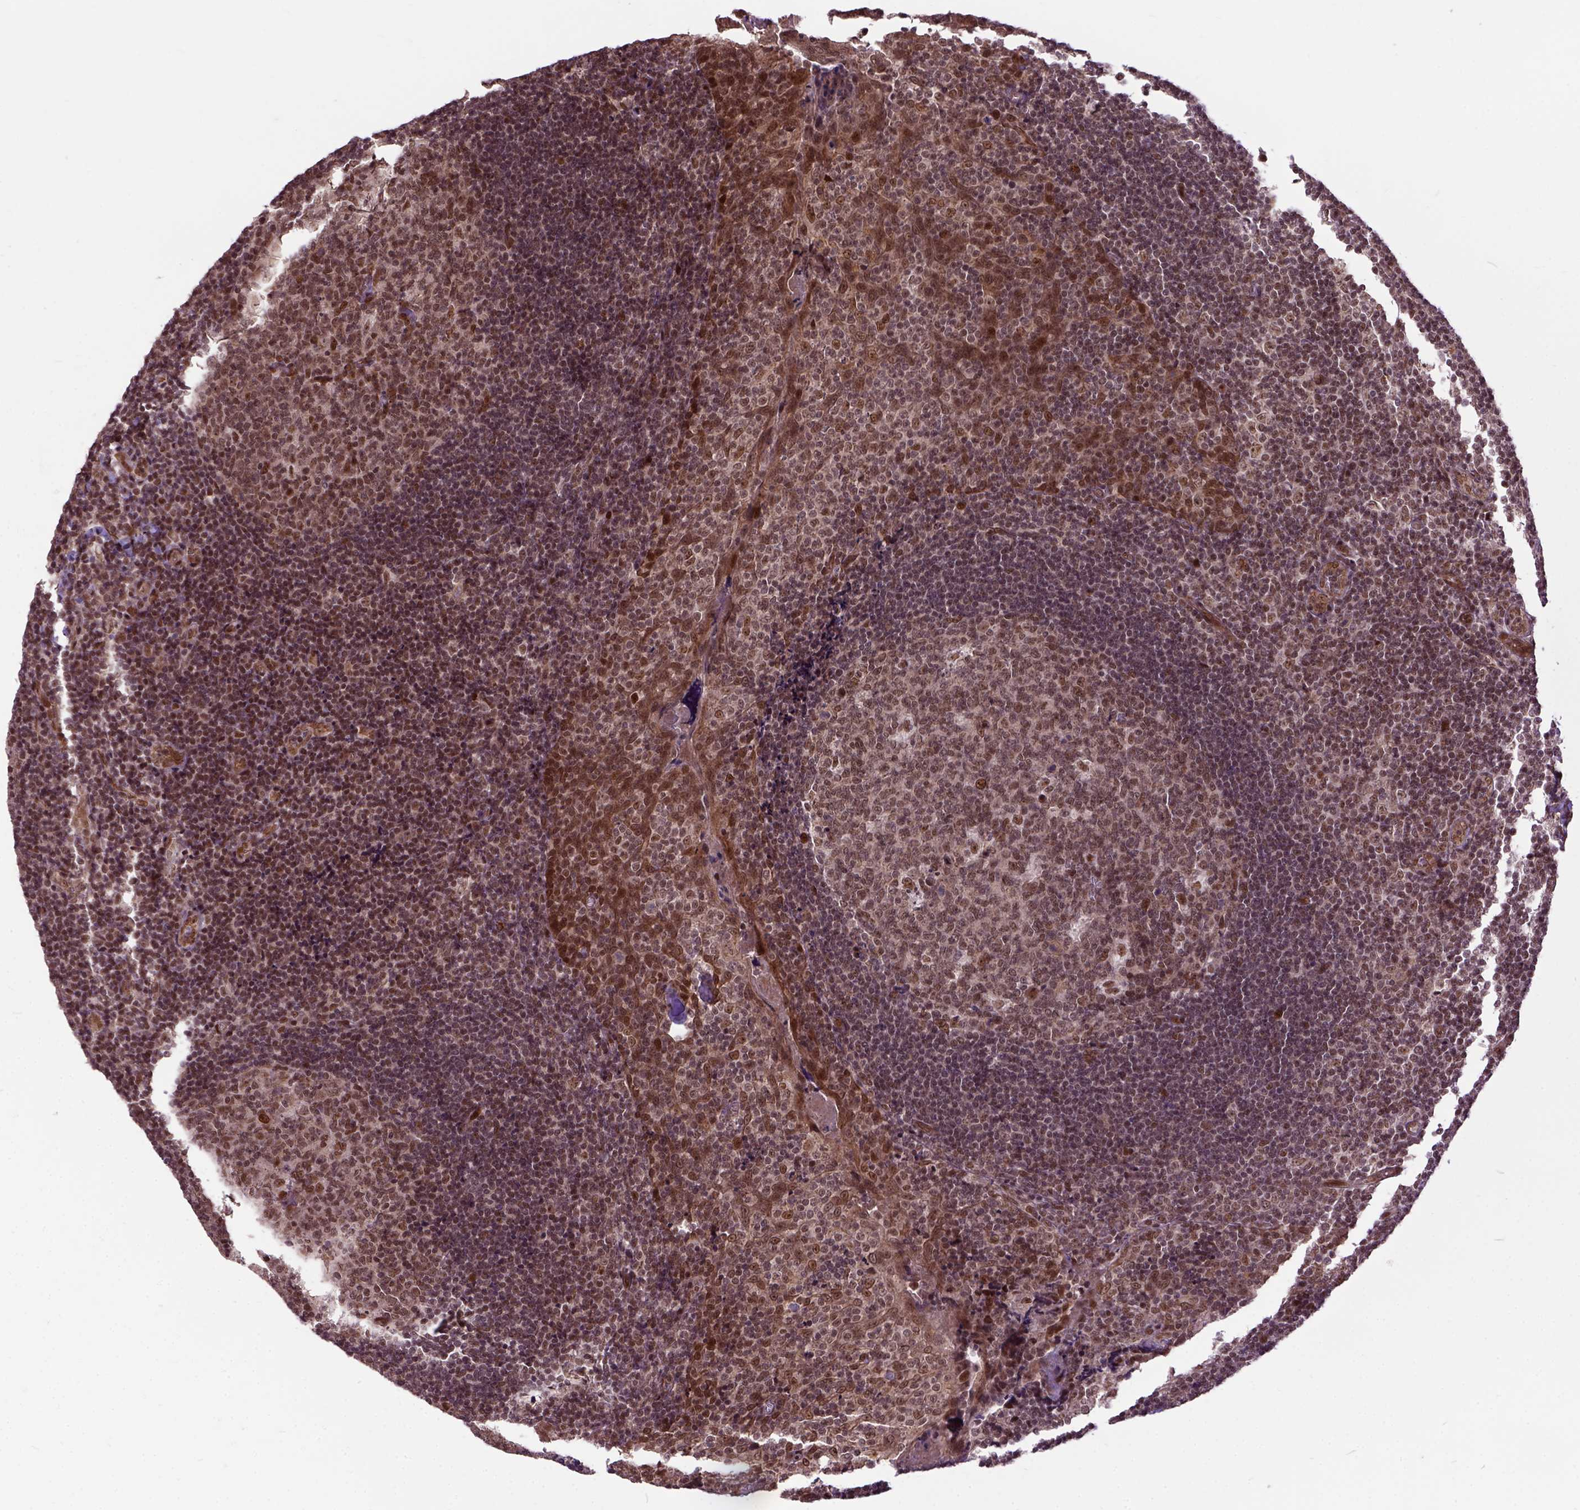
{"staining": {"intensity": "moderate", "quantity": ">75%", "location": "nuclear"}, "tissue": "tonsil", "cell_type": "Germinal center cells", "image_type": "normal", "snomed": [{"axis": "morphology", "description": "Normal tissue, NOS"}, {"axis": "morphology", "description": "Inflammation, NOS"}, {"axis": "topography", "description": "Tonsil"}], "caption": "High-magnification brightfield microscopy of benign tonsil stained with DAB (3,3'-diaminobenzidine) (brown) and counterstained with hematoxylin (blue). germinal center cells exhibit moderate nuclear positivity is appreciated in approximately>75% of cells.", "gene": "ZNF630", "patient": {"sex": "female", "age": 31}}